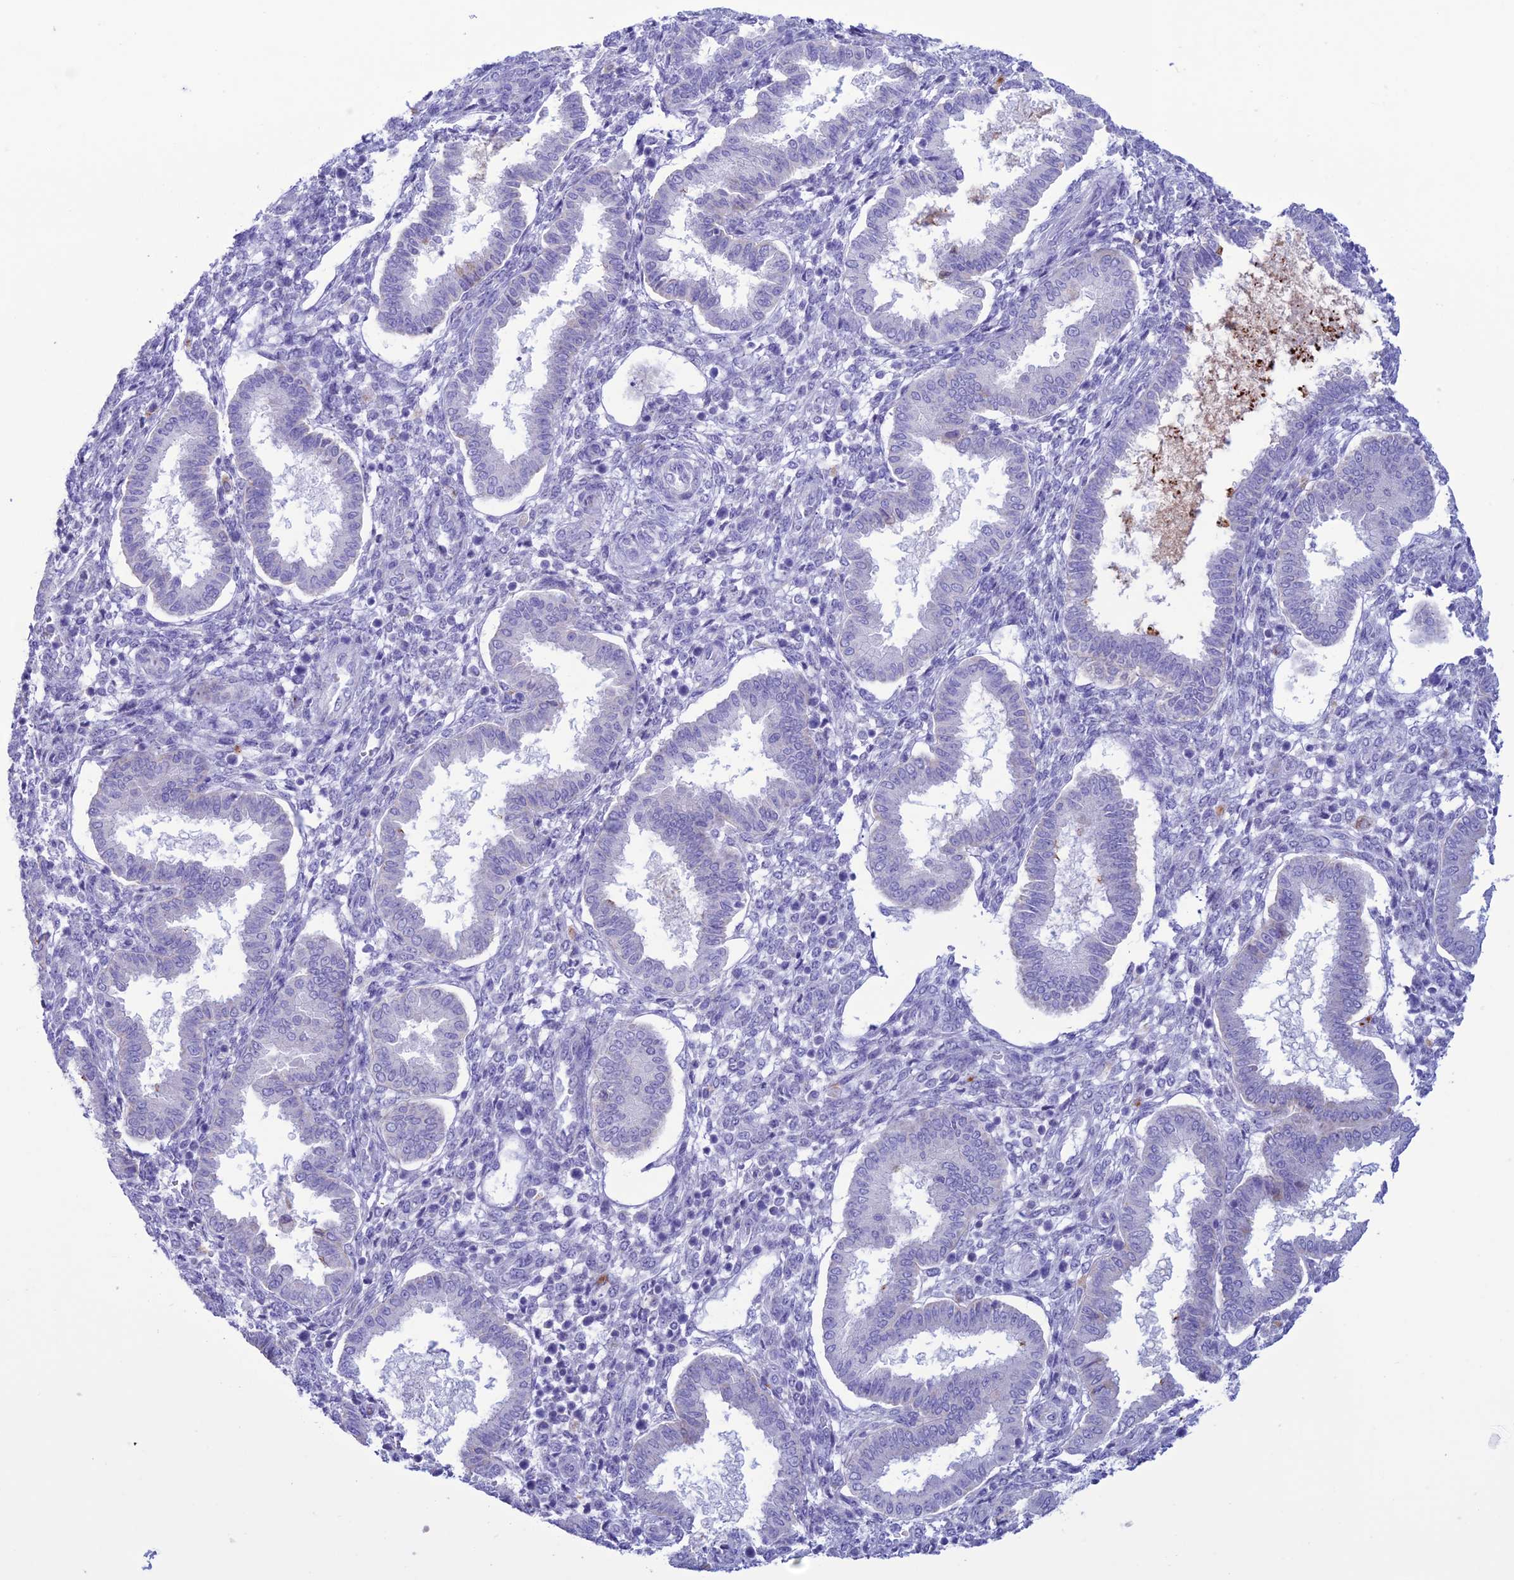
{"staining": {"intensity": "negative", "quantity": "none", "location": "none"}, "tissue": "endometrium", "cell_type": "Cells in endometrial stroma", "image_type": "normal", "snomed": [{"axis": "morphology", "description": "Normal tissue, NOS"}, {"axis": "topography", "description": "Endometrium"}], "caption": "Immunohistochemistry (IHC) photomicrograph of benign endometrium: endometrium stained with DAB reveals no significant protein staining in cells in endometrial stroma.", "gene": "CFAP210", "patient": {"sex": "female", "age": 24}}